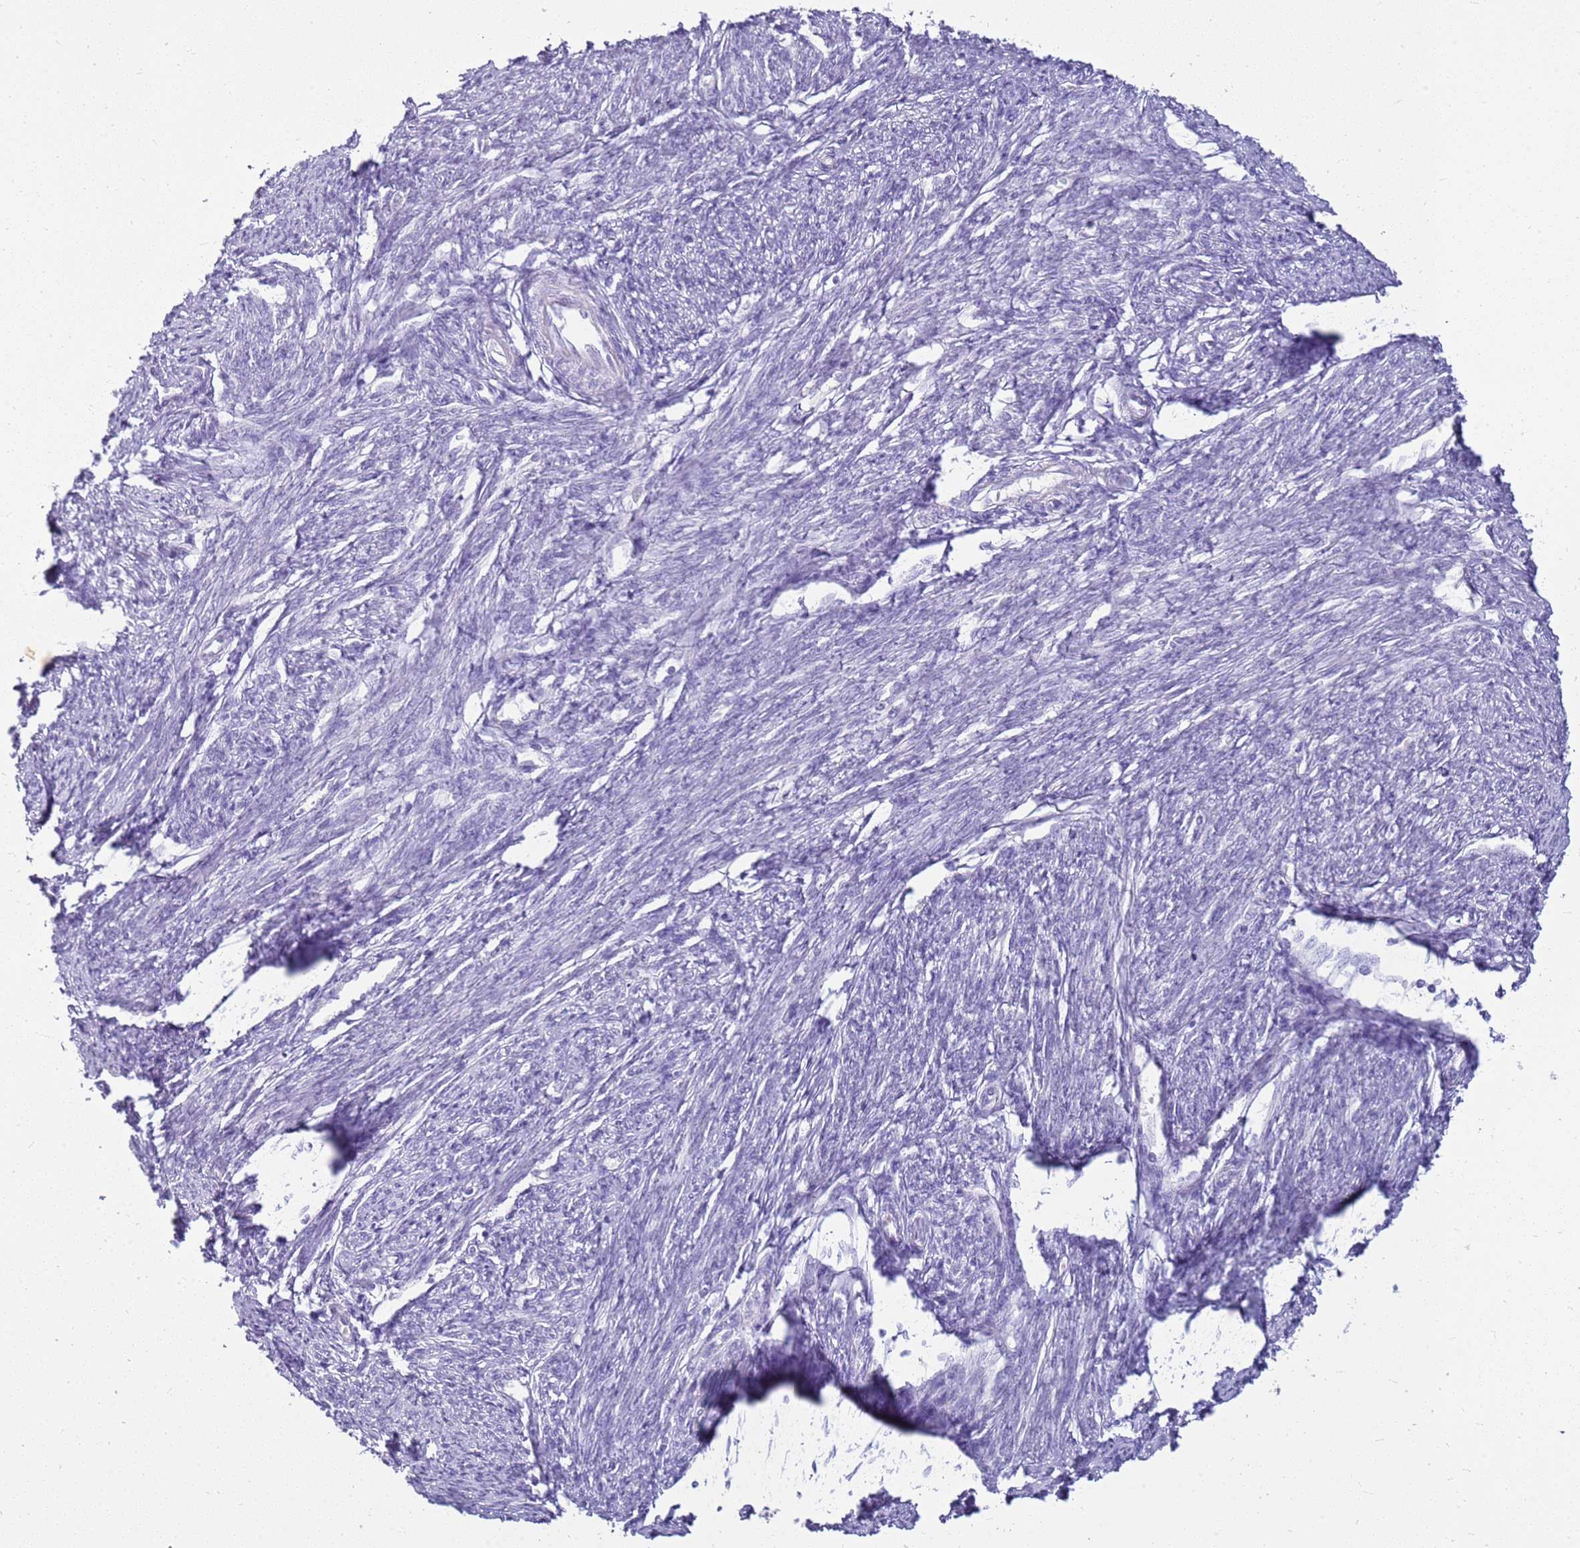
{"staining": {"intensity": "negative", "quantity": "none", "location": "none"}, "tissue": "smooth muscle", "cell_type": "Smooth muscle cells", "image_type": "normal", "snomed": [{"axis": "morphology", "description": "Normal tissue, NOS"}, {"axis": "topography", "description": "Smooth muscle"}, {"axis": "topography", "description": "Uterus"}], "caption": "Immunohistochemistry (IHC) histopathology image of benign smooth muscle: smooth muscle stained with DAB reveals no significant protein positivity in smooth muscle cells.", "gene": "FABP2", "patient": {"sex": "female", "age": 59}}